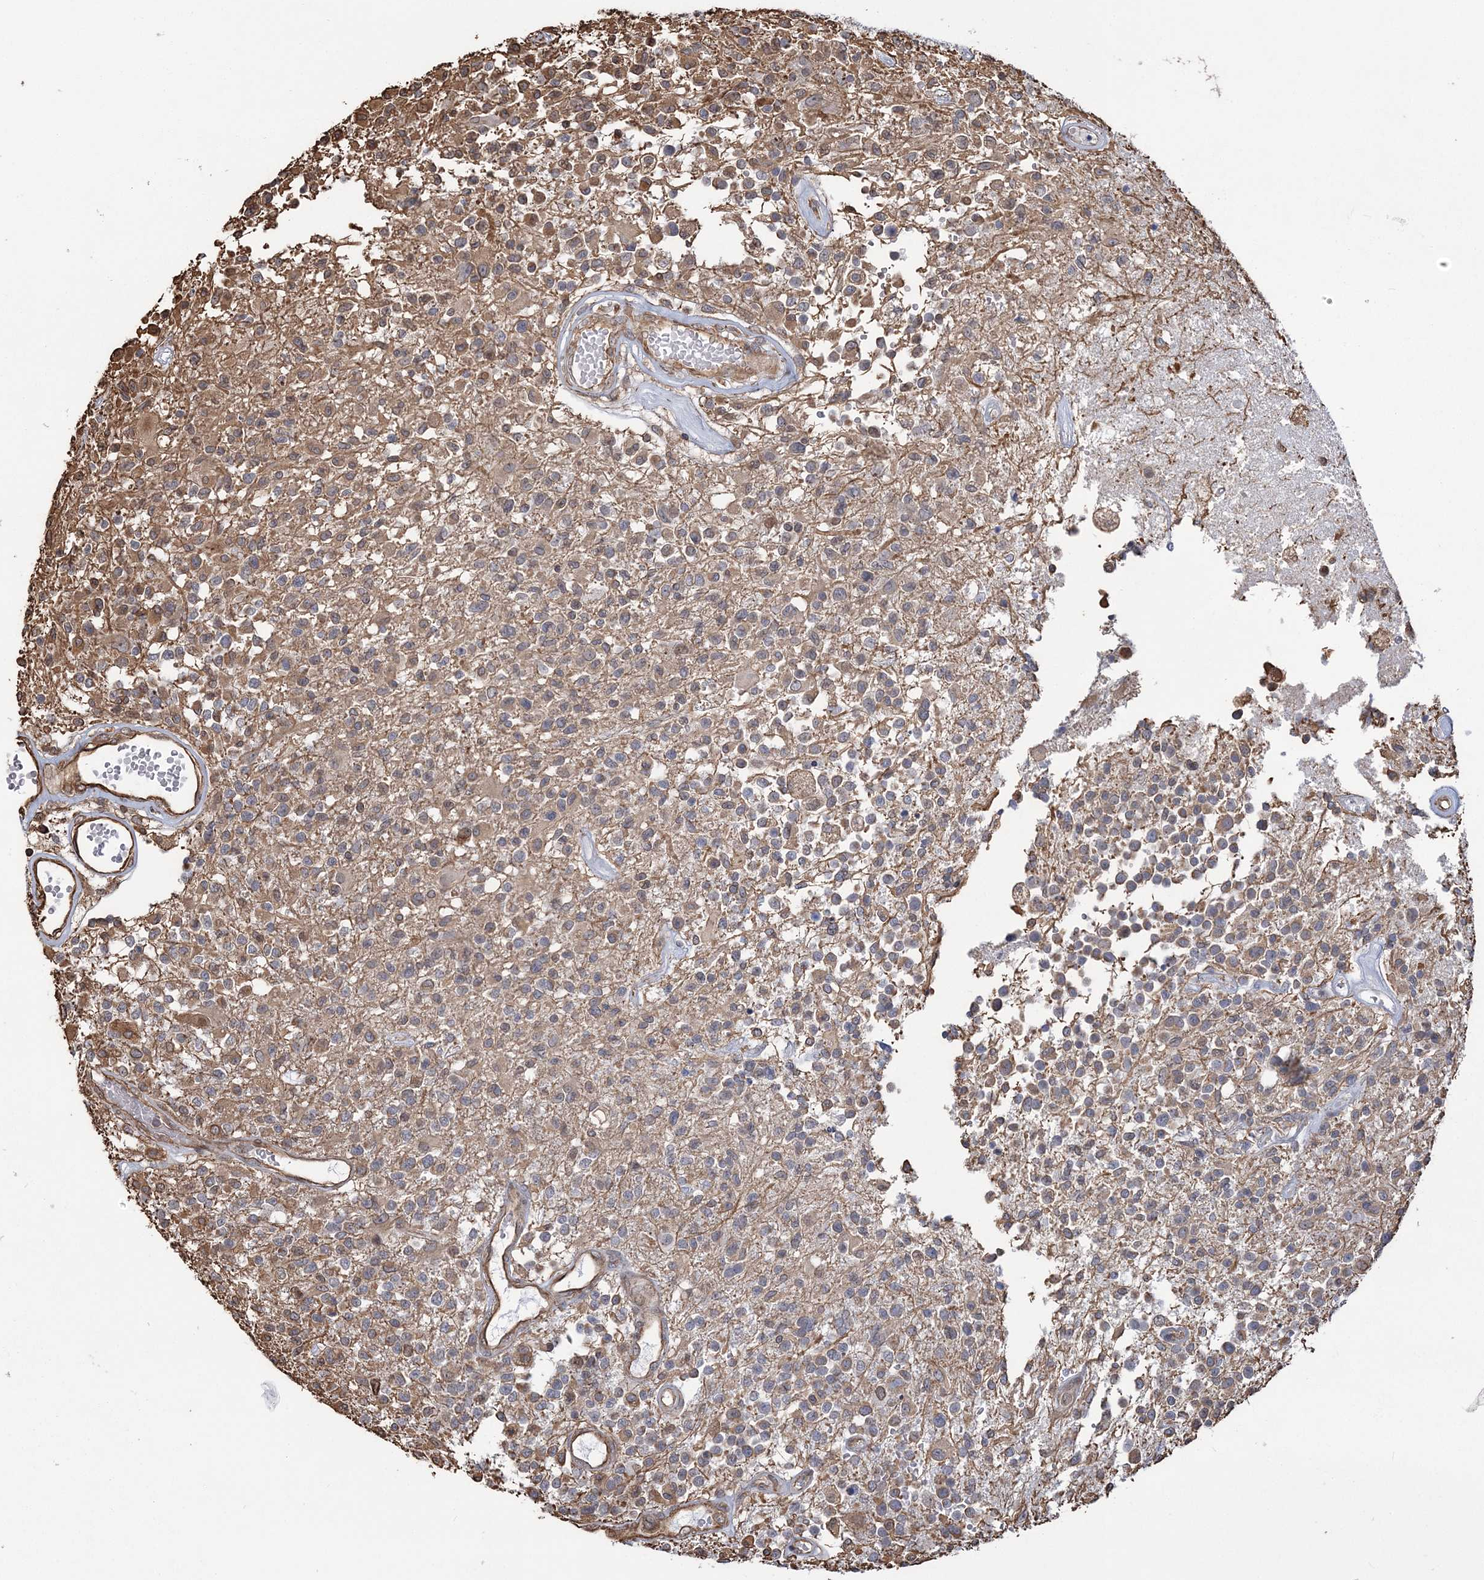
{"staining": {"intensity": "weak", "quantity": "25%-75%", "location": "cytoplasmic/membranous"}, "tissue": "glioma", "cell_type": "Tumor cells", "image_type": "cancer", "snomed": [{"axis": "morphology", "description": "Glioma, malignant, High grade"}, {"axis": "morphology", "description": "Glioblastoma, NOS"}, {"axis": "topography", "description": "Brain"}], "caption": "A histopathology image of glioma stained for a protein exhibits weak cytoplasmic/membranous brown staining in tumor cells. The protein of interest is shown in brown color, while the nuclei are stained blue.", "gene": "ATP11B", "patient": {"sex": "male", "age": 60}}